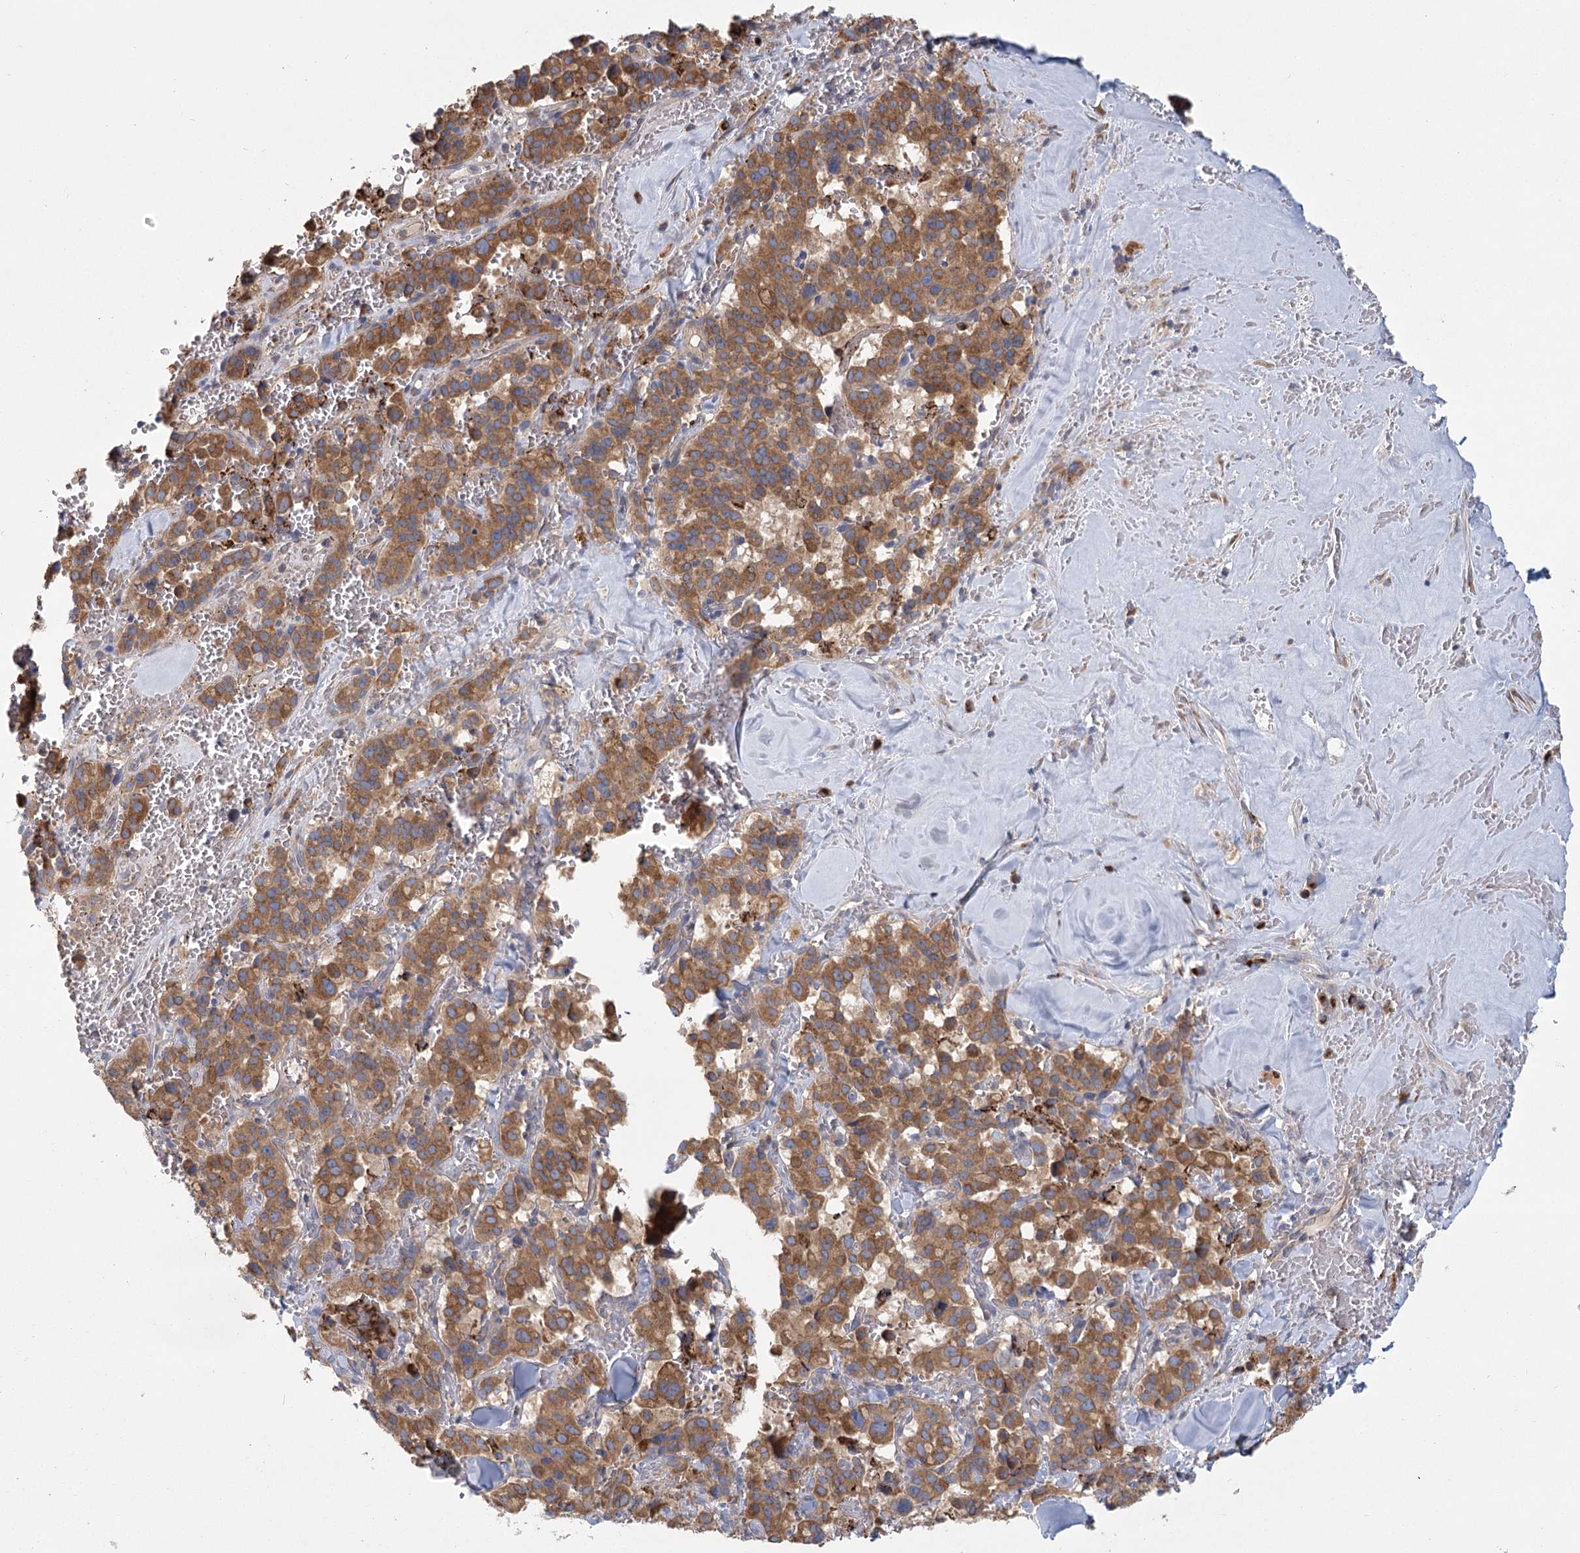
{"staining": {"intensity": "moderate", "quantity": ">75%", "location": "cytoplasmic/membranous"}, "tissue": "pancreatic cancer", "cell_type": "Tumor cells", "image_type": "cancer", "snomed": [{"axis": "morphology", "description": "Adenocarcinoma, NOS"}, {"axis": "topography", "description": "Pancreas"}], "caption": "The histopathology image displays immunohistochemical staining of pancreatic cancer. There is moderate cytoplasmic/membranous positivity is identified in about >75% of tumor cells.", "gene": "CNTLN", "patient": {"sex": "male", "age": 65}}